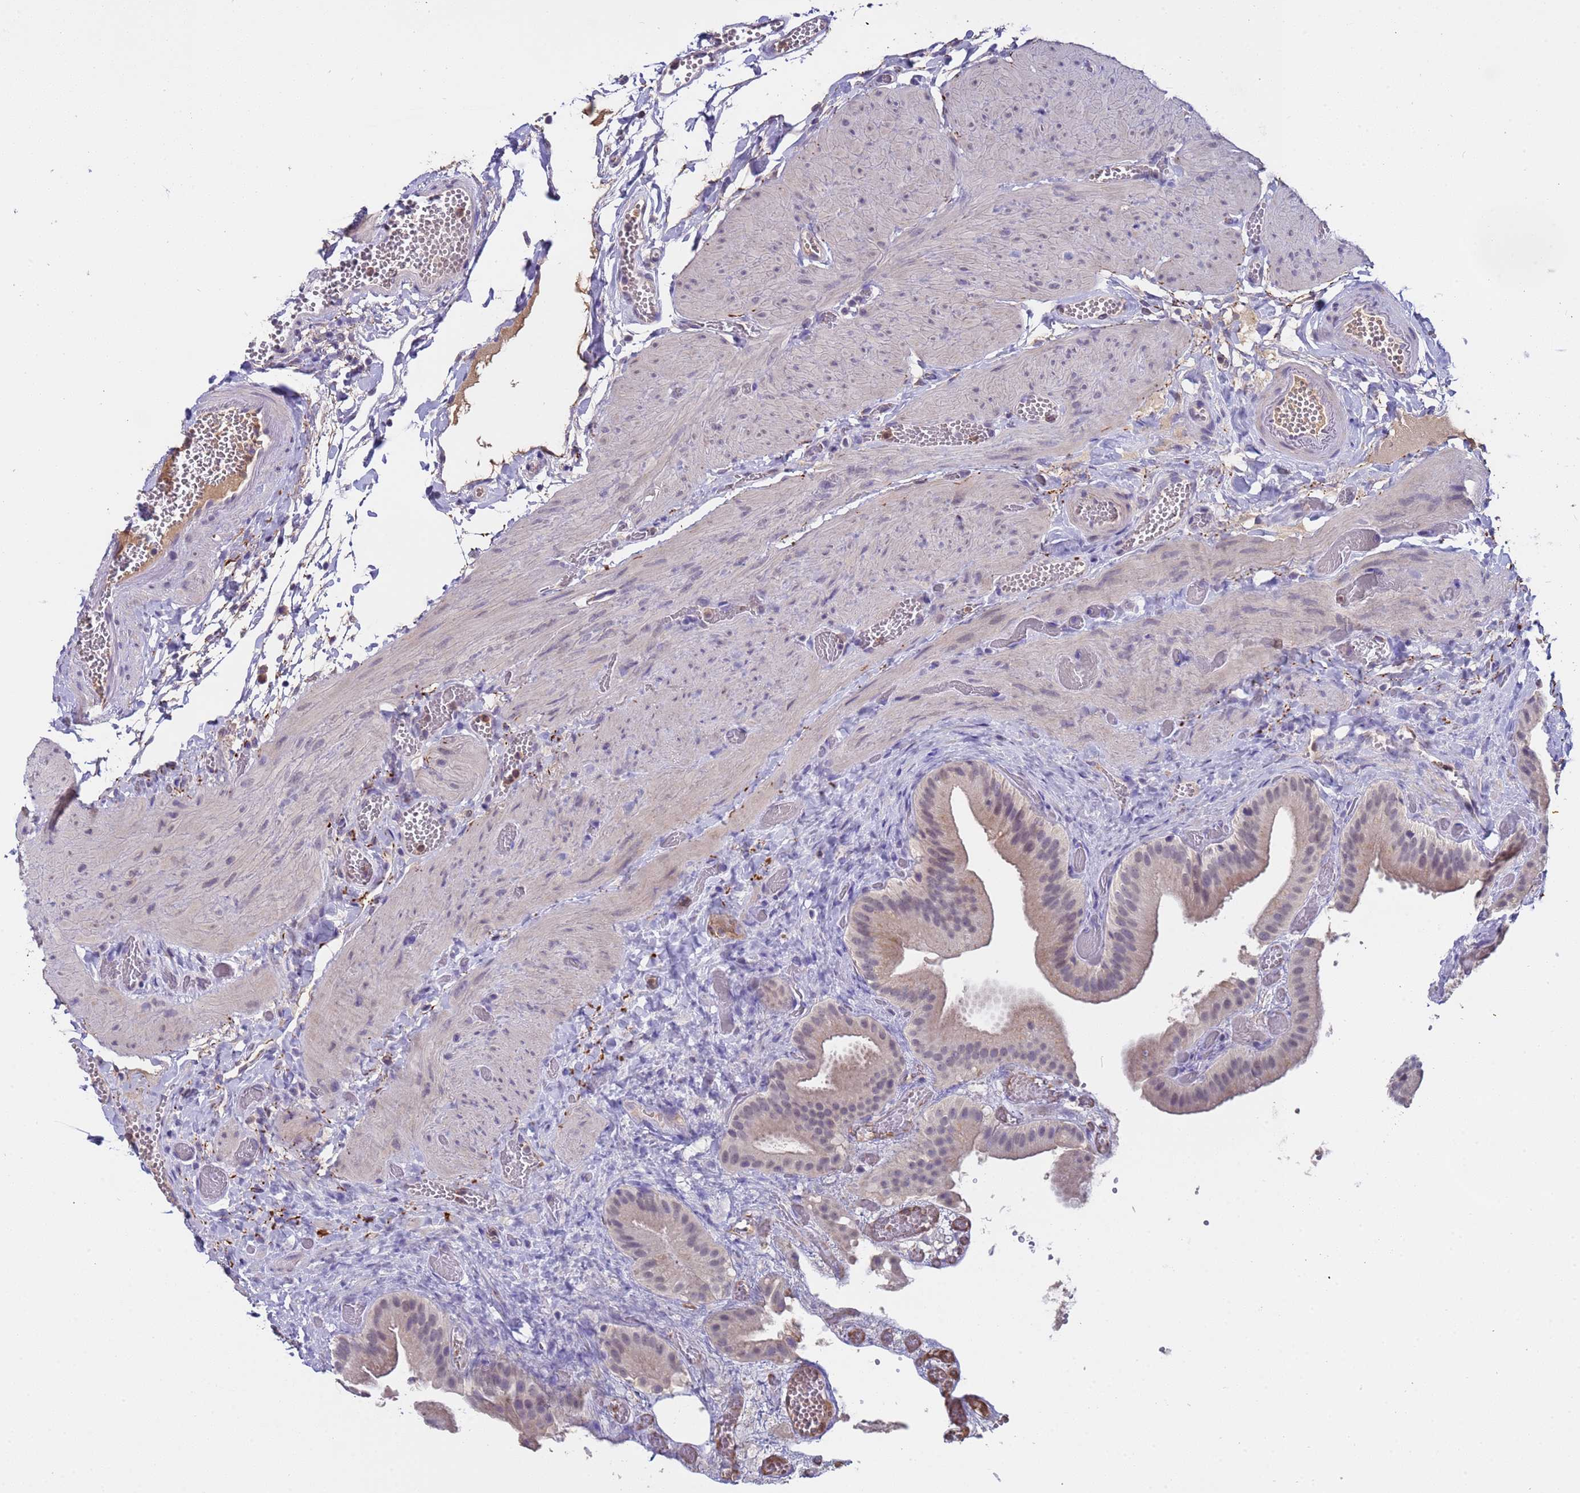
{"staining": {"intensity": "weak", "quantity": "25%-75%", "location": "nuclear"}, "tissue": "gallbladder", "cell_type": "Glandular cells", "image_type": "normal", "snomed": [{"axis": "morphology", "description": "Normal tissue, NOS"}, {"axis": "topography", "description": "Gallbladder"}], "caption": "Weak nuclear protein staining is seen in approximately 25%-75% of glandular cells in gallbladder.", "gene": "ZNF248", "patient": {"sex": "female", "age": 64}}